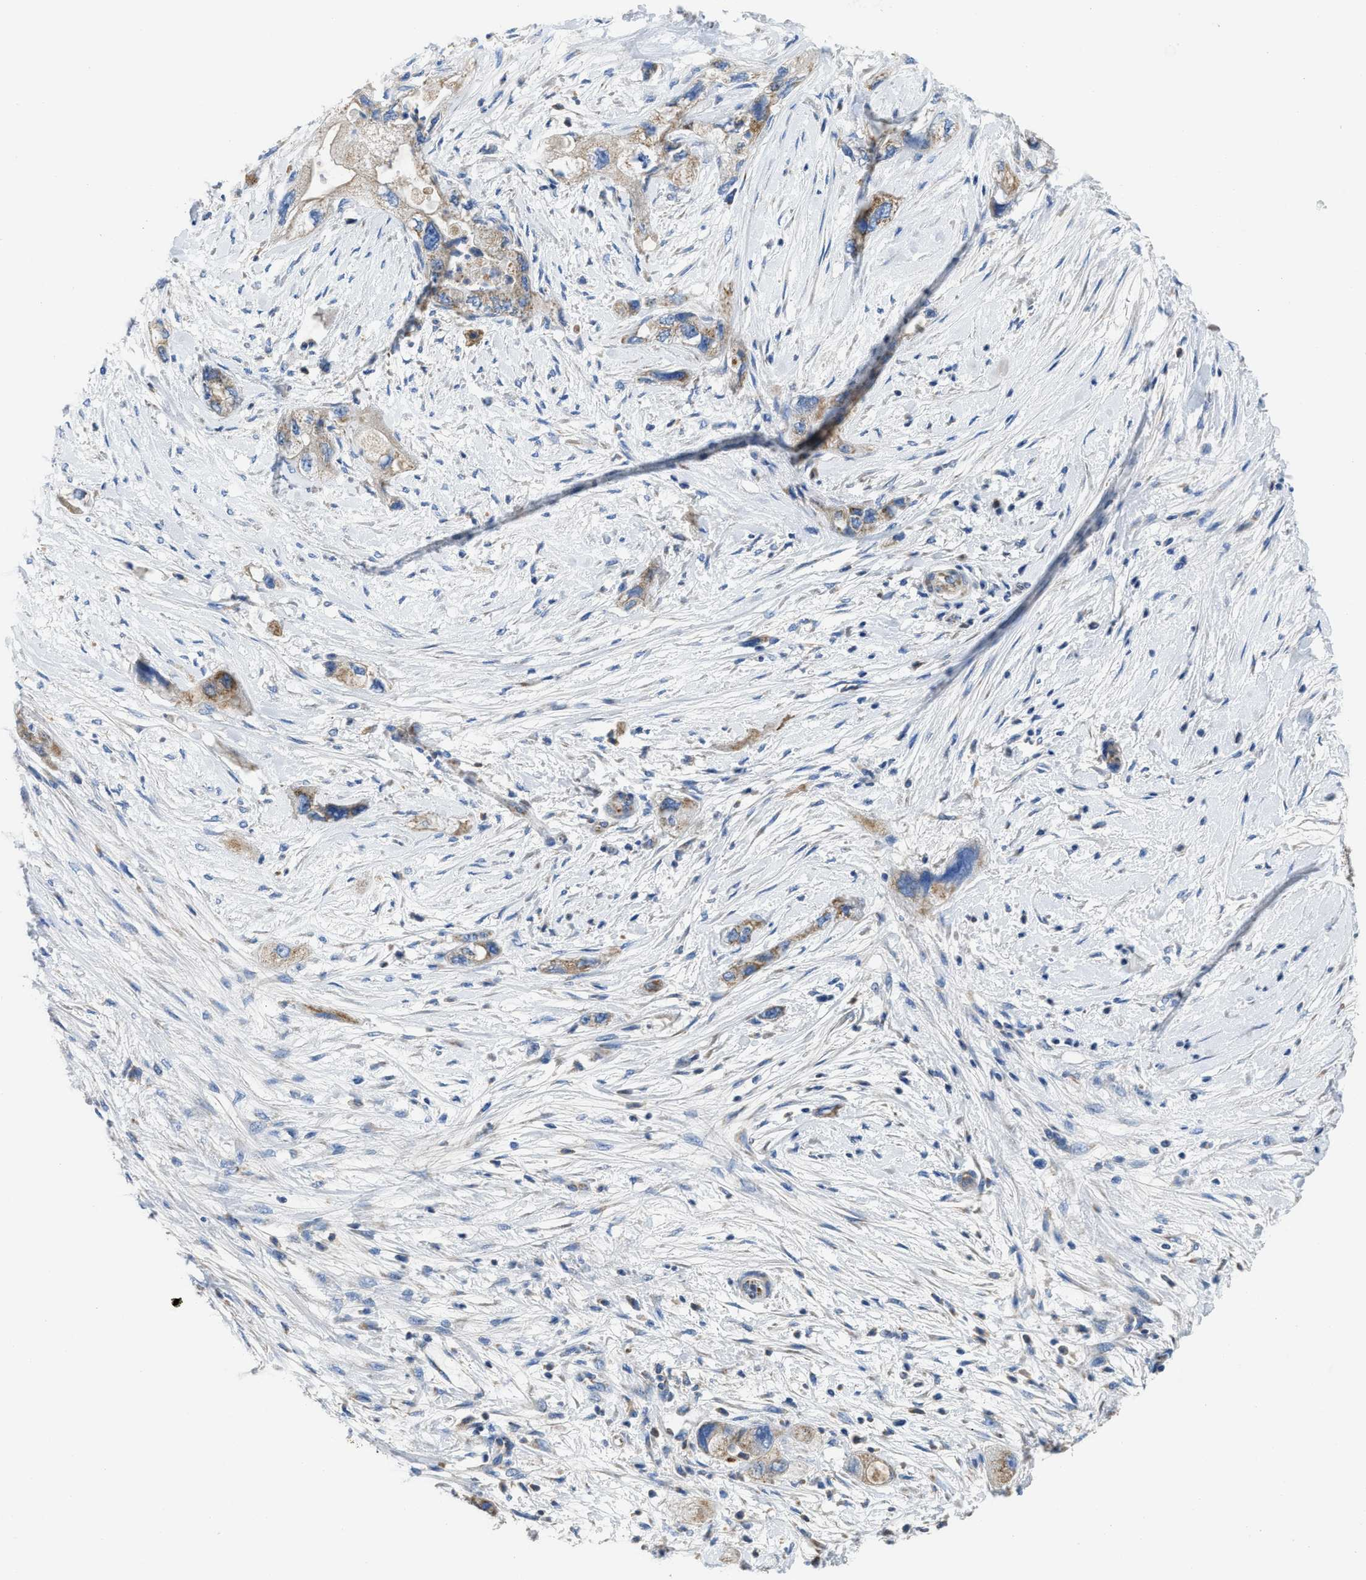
{"staining": {"intensity": "moderate", "quantity": ">75%", "location": "cytoplasmic/membranous"}, "tissue": "pancreatic cancer", "cell_type": "Tumor cells", "image_type": "cancer", "snomed": [{"axis": "morphology", "description": "Adenocarcinoma, NOS"}, {"axis": "topography", "description": "Pancreas"}], "caption": "Pancreatic adenocarcinoma stained for a protein demonstrates moderate cytoplasmic/membranous positivity in tumor cells. (DAB = brown stain, brightfield microscopy at high magnification).", "gene": "SLC25A13", "patient": {"sex": "female", "age": 73}}